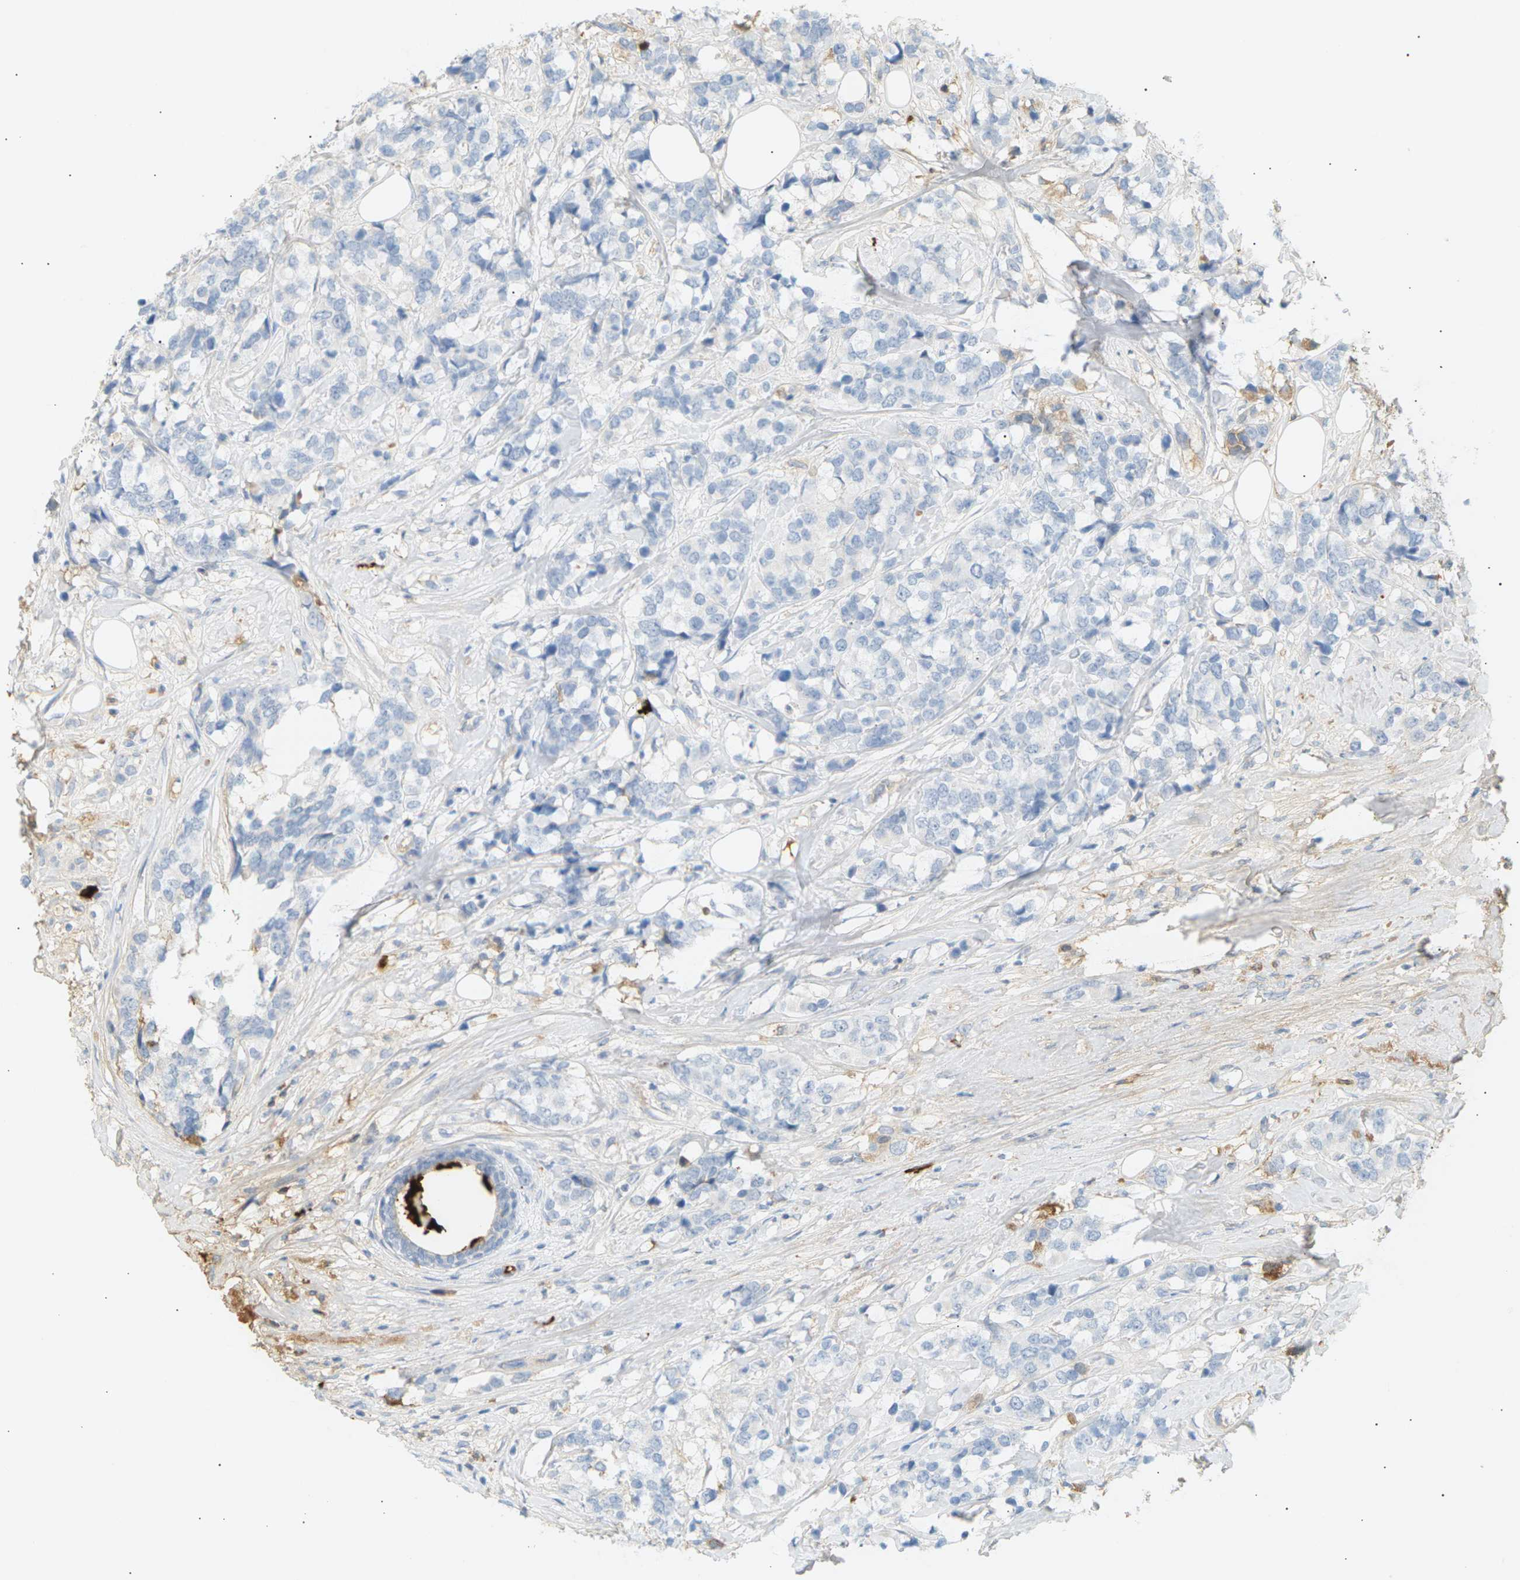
{"staining": {"intensity": "weak", "quantity": "<25%", "location": "cytoplasmic/membranous"}, "tissue": "breast cancer", "cell_type": "Tumor cells", "image_type": "cancer", "snomed": [{"axis": "morphology", "description": "Lobular carcinoma"}, {"axis": "topography", "description": "Breast"}], "caption": "Tumor cells show no significant positivity in breast lobular carcinoma.", "gene": "IGLC3", "patient": {"sex": "female", "age": 59}}